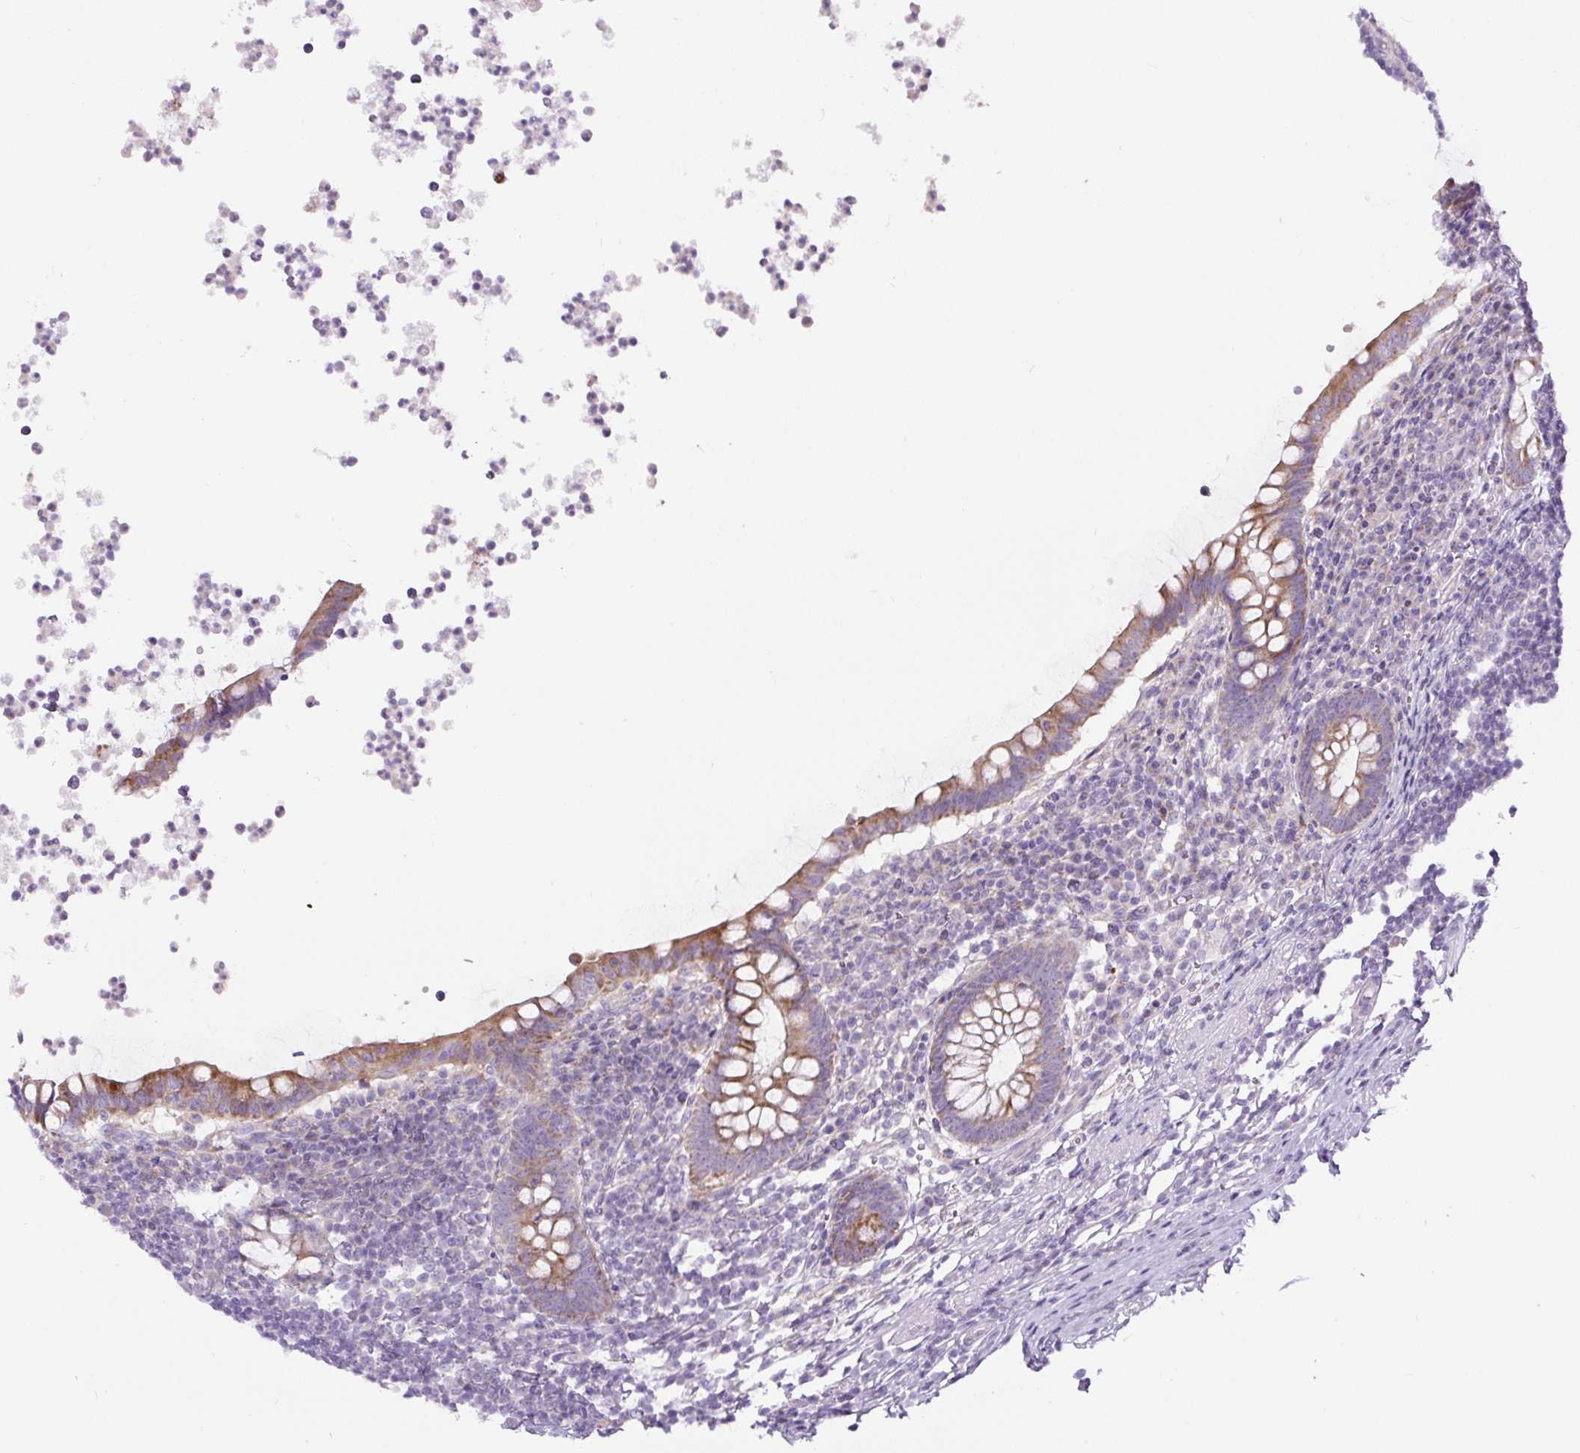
{"staining": {"intensity": "moderate", "quantity": "25%-75%", "location": "cytoplasmic/membranous"}, "tissue": "appendix", "cell_type": "Glandular cells", "image_type": "normal", "snomed": [{"axis": "morphology", "description": "Normal tissue, NOS"}, {"axis": "topography", "description": "Appendix"}], "caption": "Normal appendix reveals moderate cytoplasmic/membranous staining in approximately 25%-75% of glandular cells Nuclei are stained in blue..", "gene": "HPS4", "patient": {"sex": "female", "age": 56}}